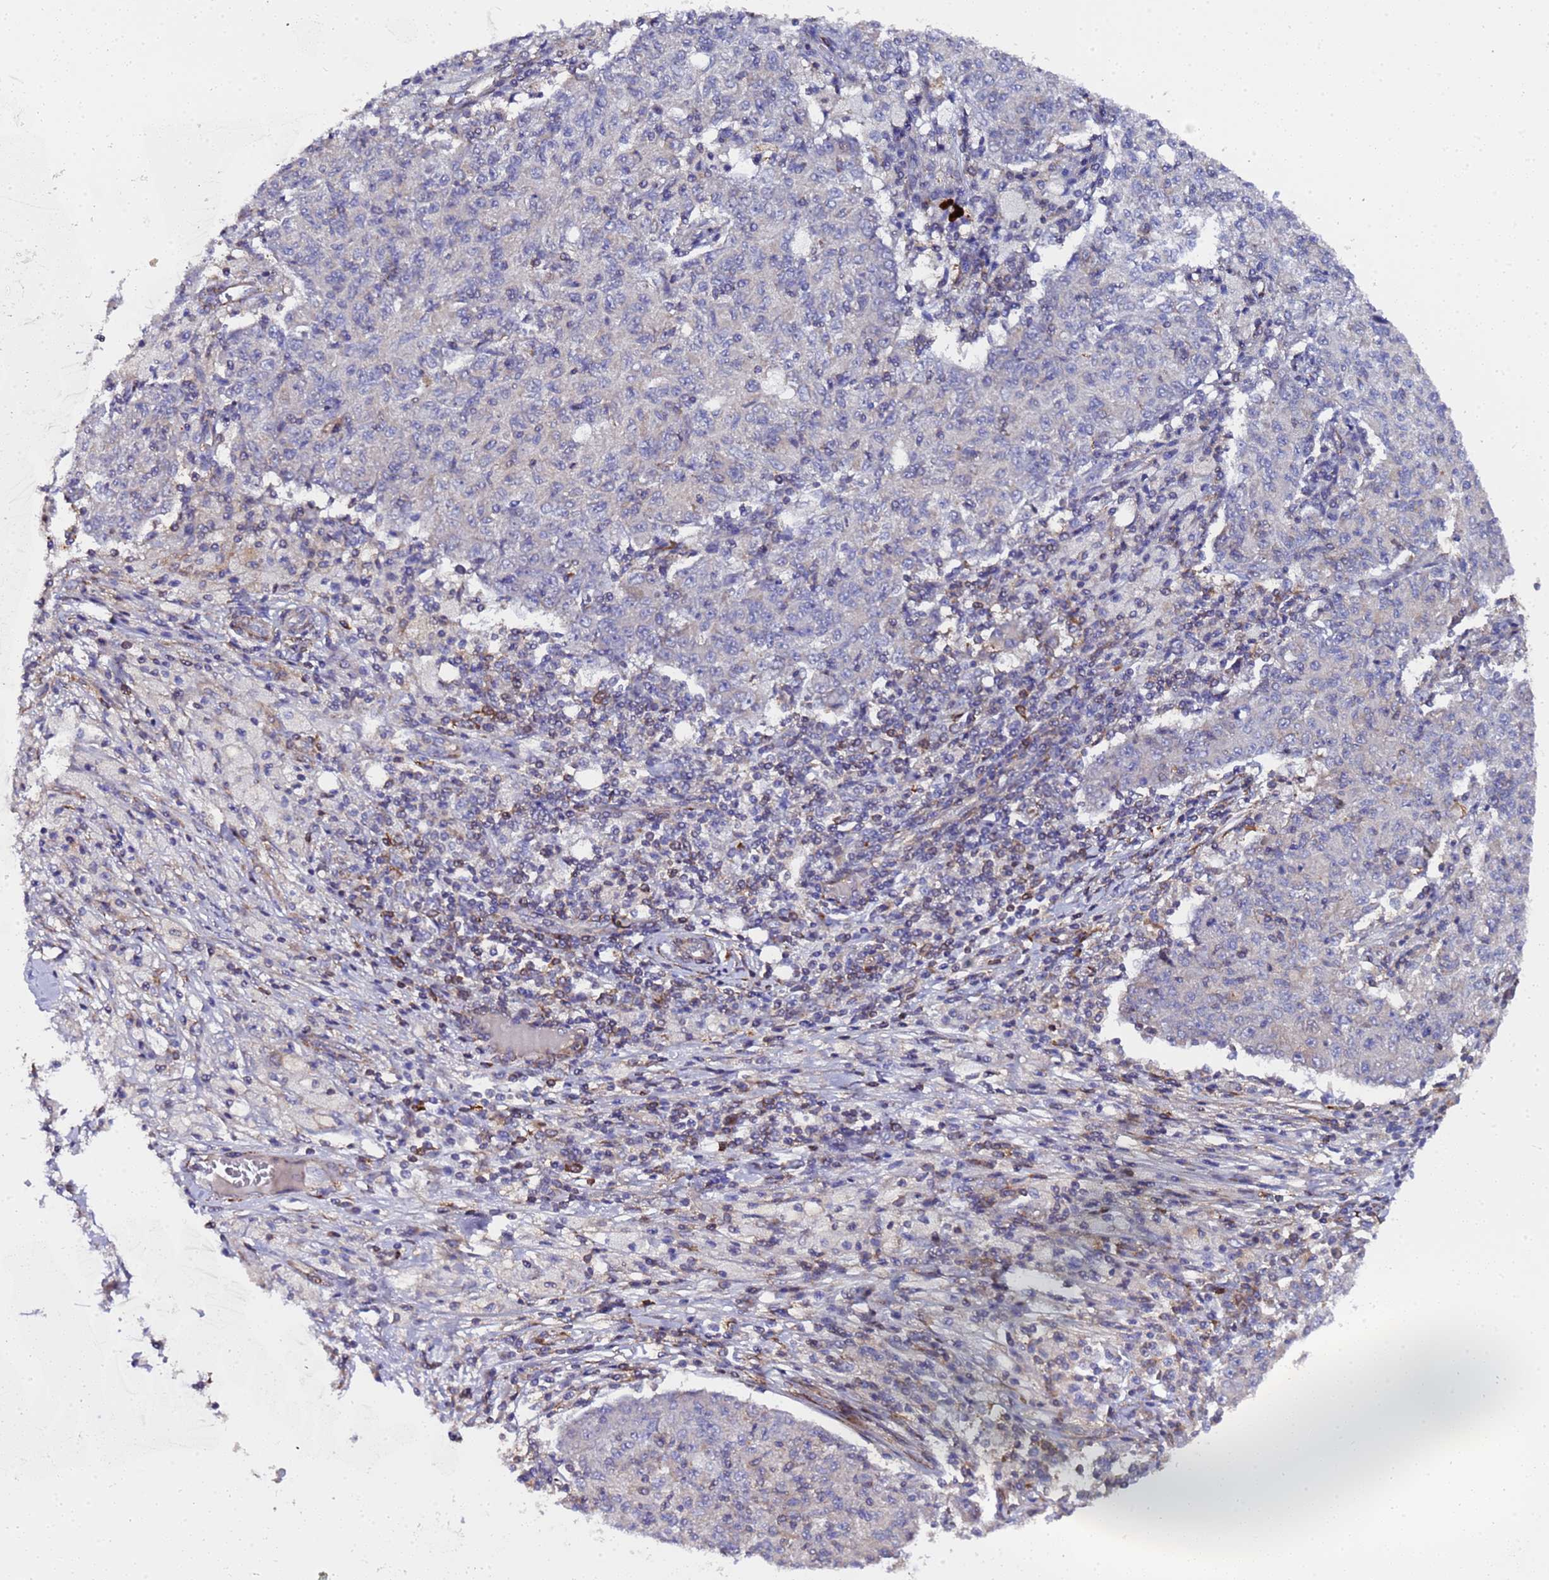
{"staining": {"intensity": "negative", "quantity": "none", "location": "none"}, "tissue": "ovarian cancer", "cell_type": "Tumor cells", "image_type": "cancer", "snomed": [{"axis": "morphology", "description": "Carcinoma, endometroid"}, {"axis": "topography", "description": "Ovary"}], "caption": "Ovarian cancer stained for a protein using immunohistochemistry demonstrates no expression tumor cells.", "gene": "MOCS1", "patient": {"sex": "female", "age": 42}}